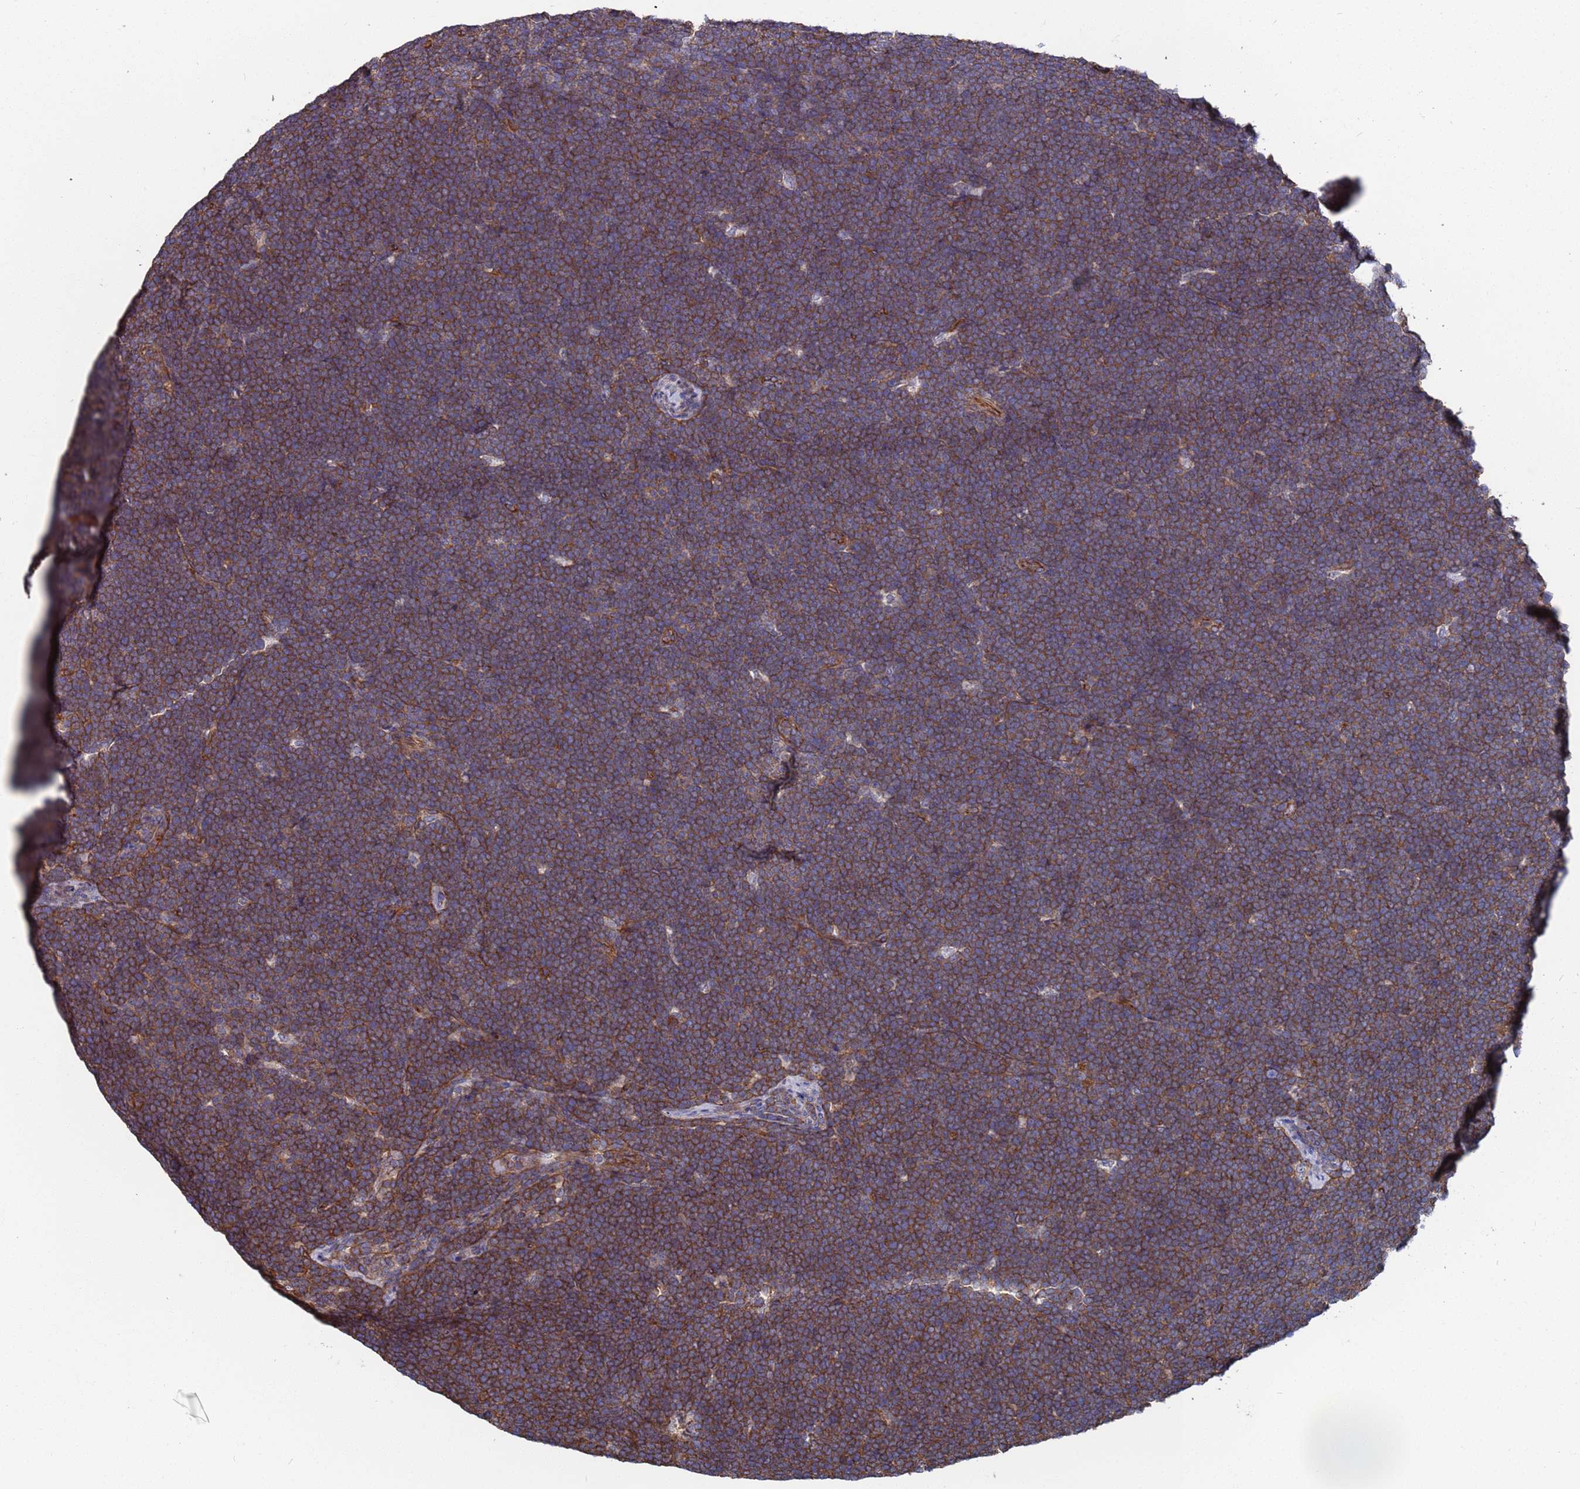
{"staining": {"intensity": "moderate", "quantity": ">75%", "location": "cytoplasmic/membranous"}, "tissue": "lymphoma", "cell_type": "Tumor cells", "image_type": "cancer", "snomed": [{"axis": "morphology", "description": "Malignant lymphoma, non-Hodgkin's type, High grade"}, {"axis": "topography", "description": "Lymph node"}], "caption": "A medium amount of moderate cytoplasmic/membranous expression is identified in approximately >75% of tumor cells in lymphoma tissue.", "gene": "NDUFAF6", "patient": {"sex": "male", "age": 13}}